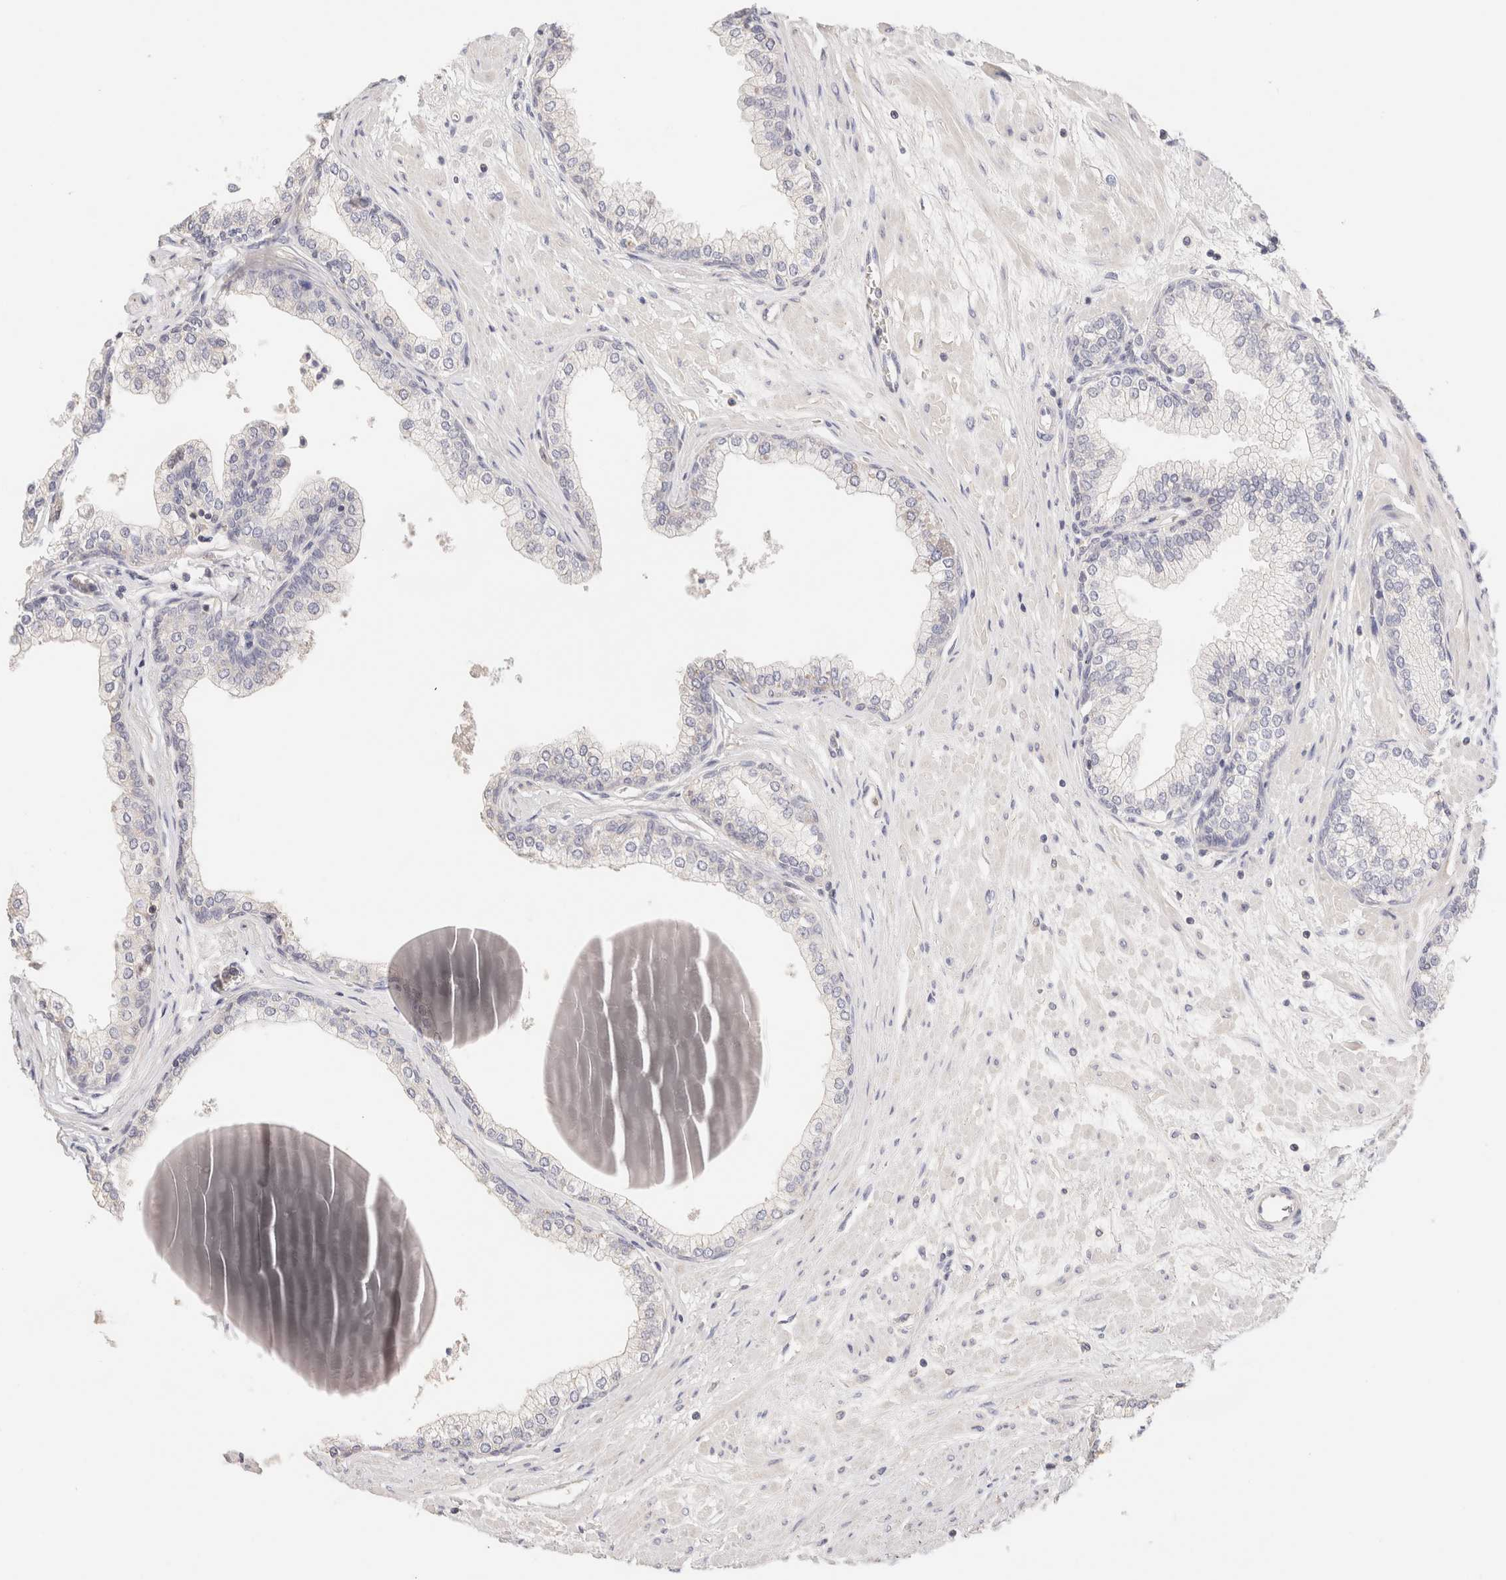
{"staining": {"intensity": "negative", "quantity": "none", "location": "none"}, "tissue": "prostate", "cell_type": "Glandular cells", "image_type": "normal", "snomed": [{"axis": "morphology", "description": "Normal tissue, NOS"}, {"axis": "morphology", "description": "Urothelial carcinoma, Low grade"}, {"axis": "topography", "description": "Urinary bladder"}, {"axis": "topography", "description": "Prostate"}], "caption": "IHC histopathology image of unremarkable prostate: prostate stained with DAB (3,3'-diaminobenzidine) shows no significant protein expression in glandular cells.", "gene": "SCGB2A2", "patient": {"sex": "male", "age": 60}}